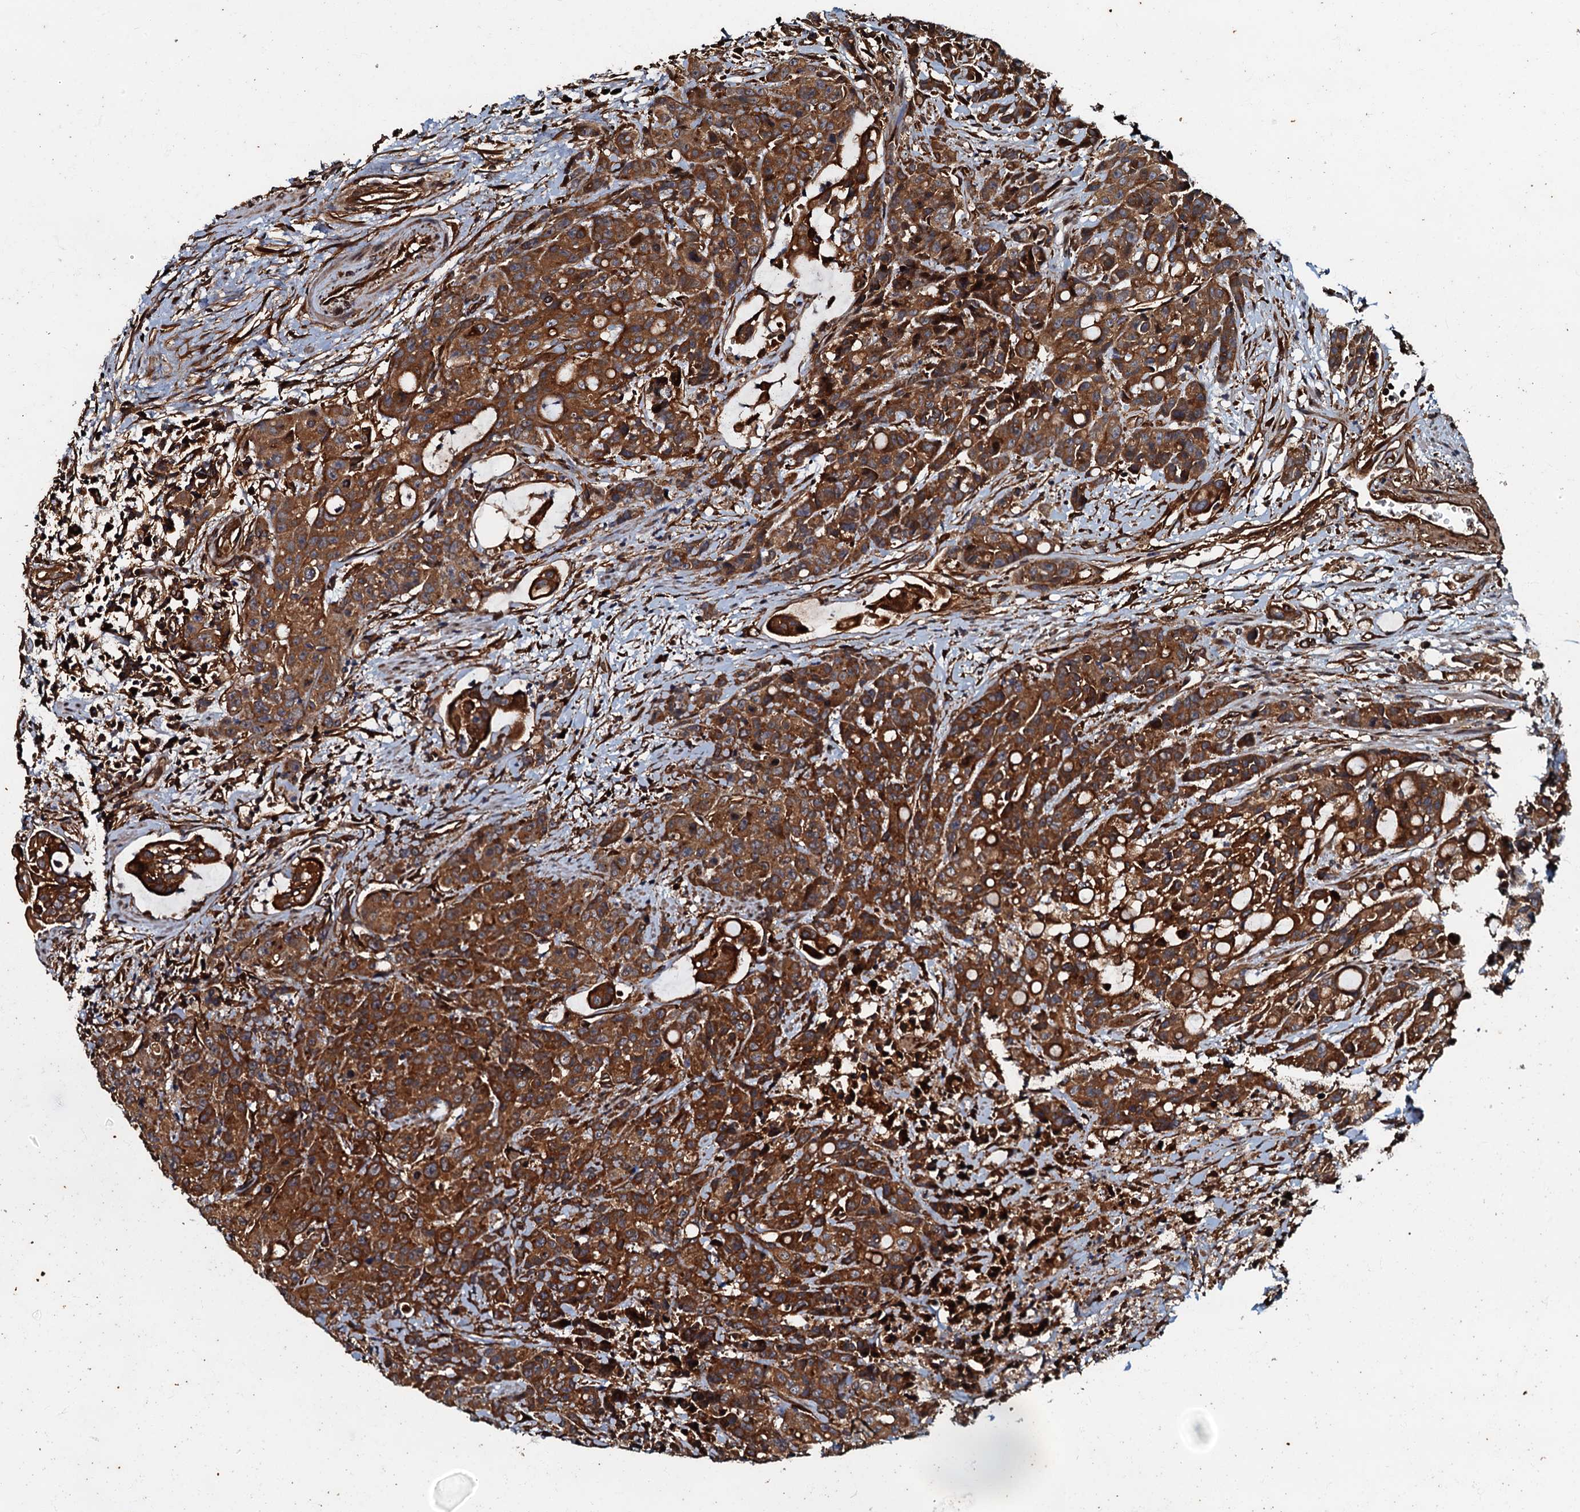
{"staining": {"intensity": "strong", "quantity": ">75%", "location": "cytoplasmic/membranous"}, "tissue": "colorectal cancer", "cell_type": "Tumor cells", "image_type": "cancer", "snomed": [{"axis": "morphology", "description": "Adenocarcinoma, NOS"}, {"axis": "topography", "description": "Colon"}], "caption": "A high amount of strong cytoplasmic/membranous positivity is identified in approximately >75% of tumor cells in adenocarcinoma (colorectal) tissue.", "gene": "BLOC1S6", "patient": {"sex": "male", "age": 62}}